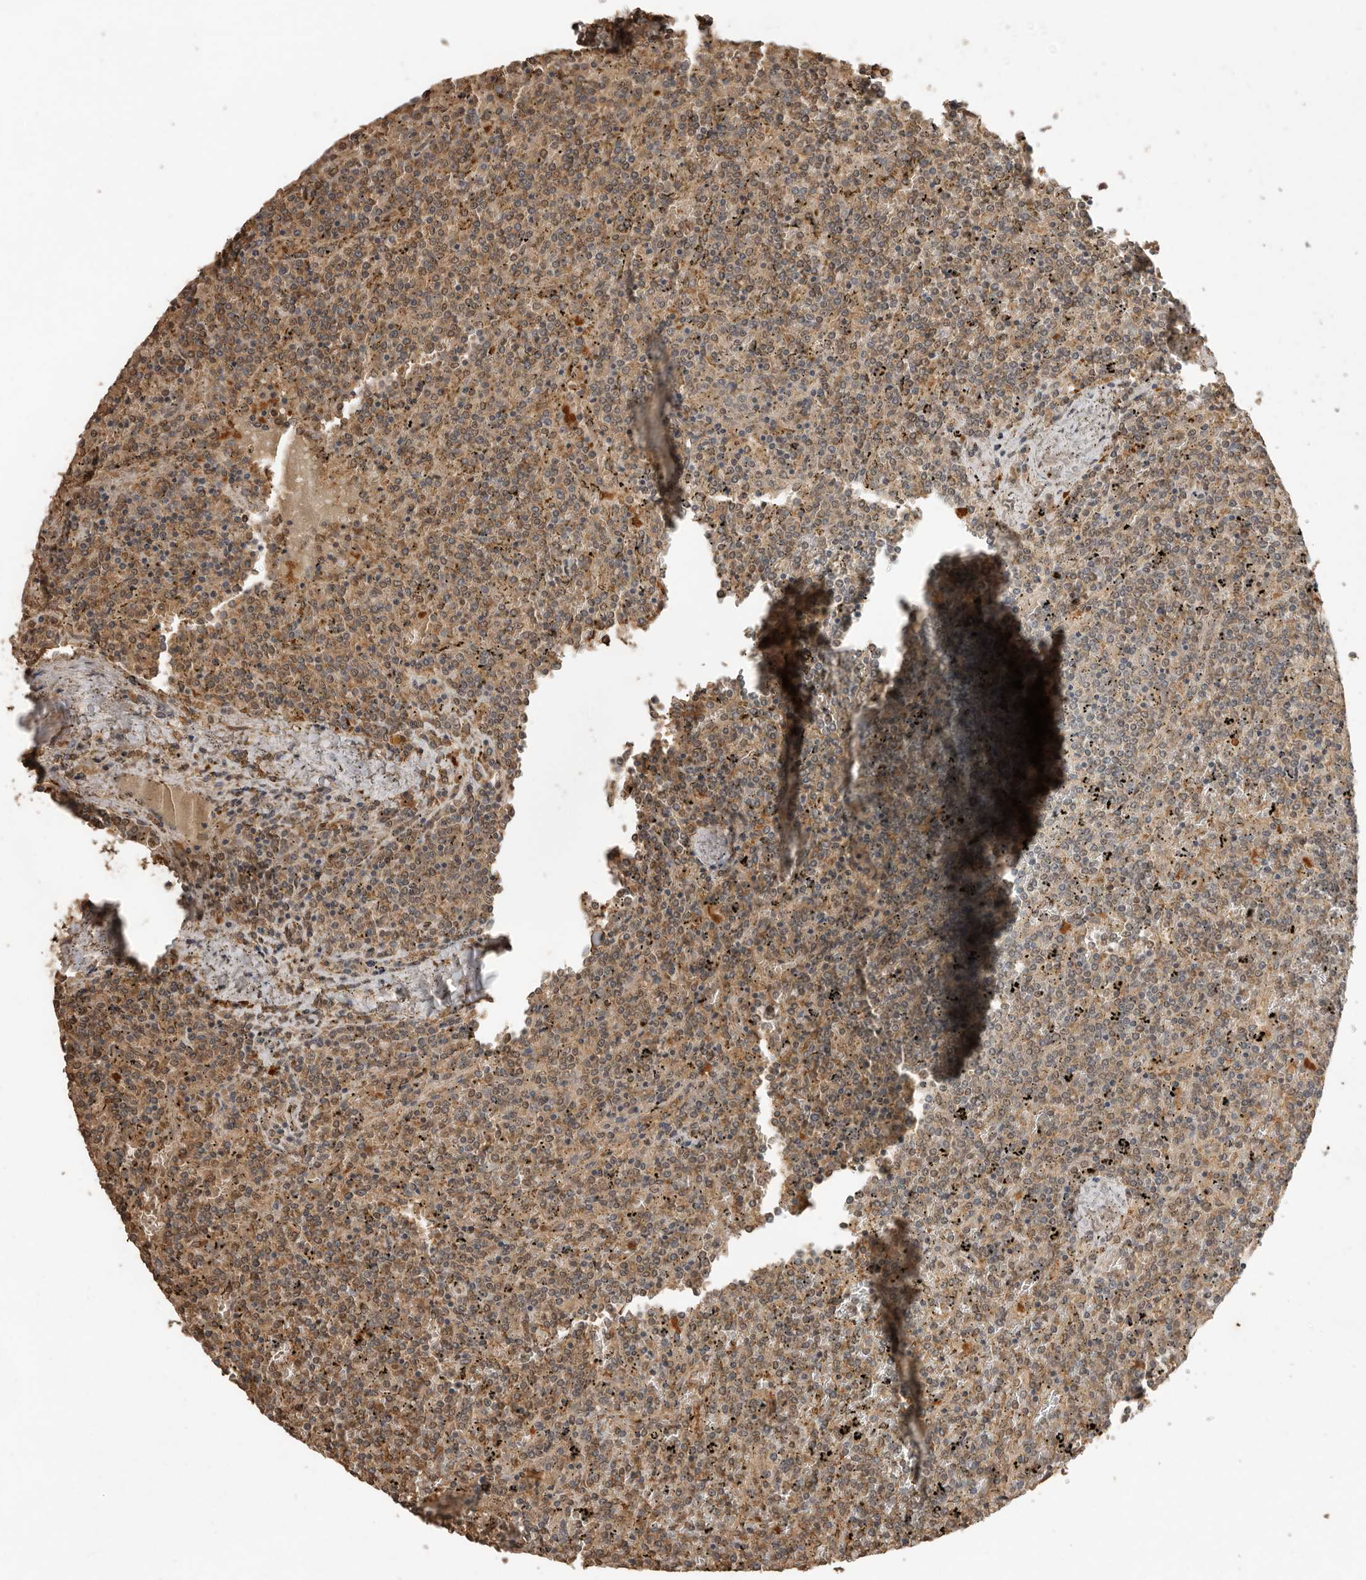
{"staining": {"intensity": "weak", "quantity": ">75%", "location": "cytoplasmic/membranous"}, "tissue": "lymphoma", "cell_type": "Tumor cells", "image_type": "cancer", "snomed": [{"axis": "morphology", "description": "Malignant lymphoma, non-Hodgkin's type, Low grade"}, {"axis": "topography", "description": "Spleen"}], "caption": "Immunohistochemical staining of human lymphoma displays low levels of weak cytoplasmic/membranous expression in approximately >75% of tumor cells. (DAB (3,3'-diaminobenzidine) IHC with brightfield microscopy, high magnification).", "gene": "JAG2", "patient": {"sex": "female", "age": 19}}